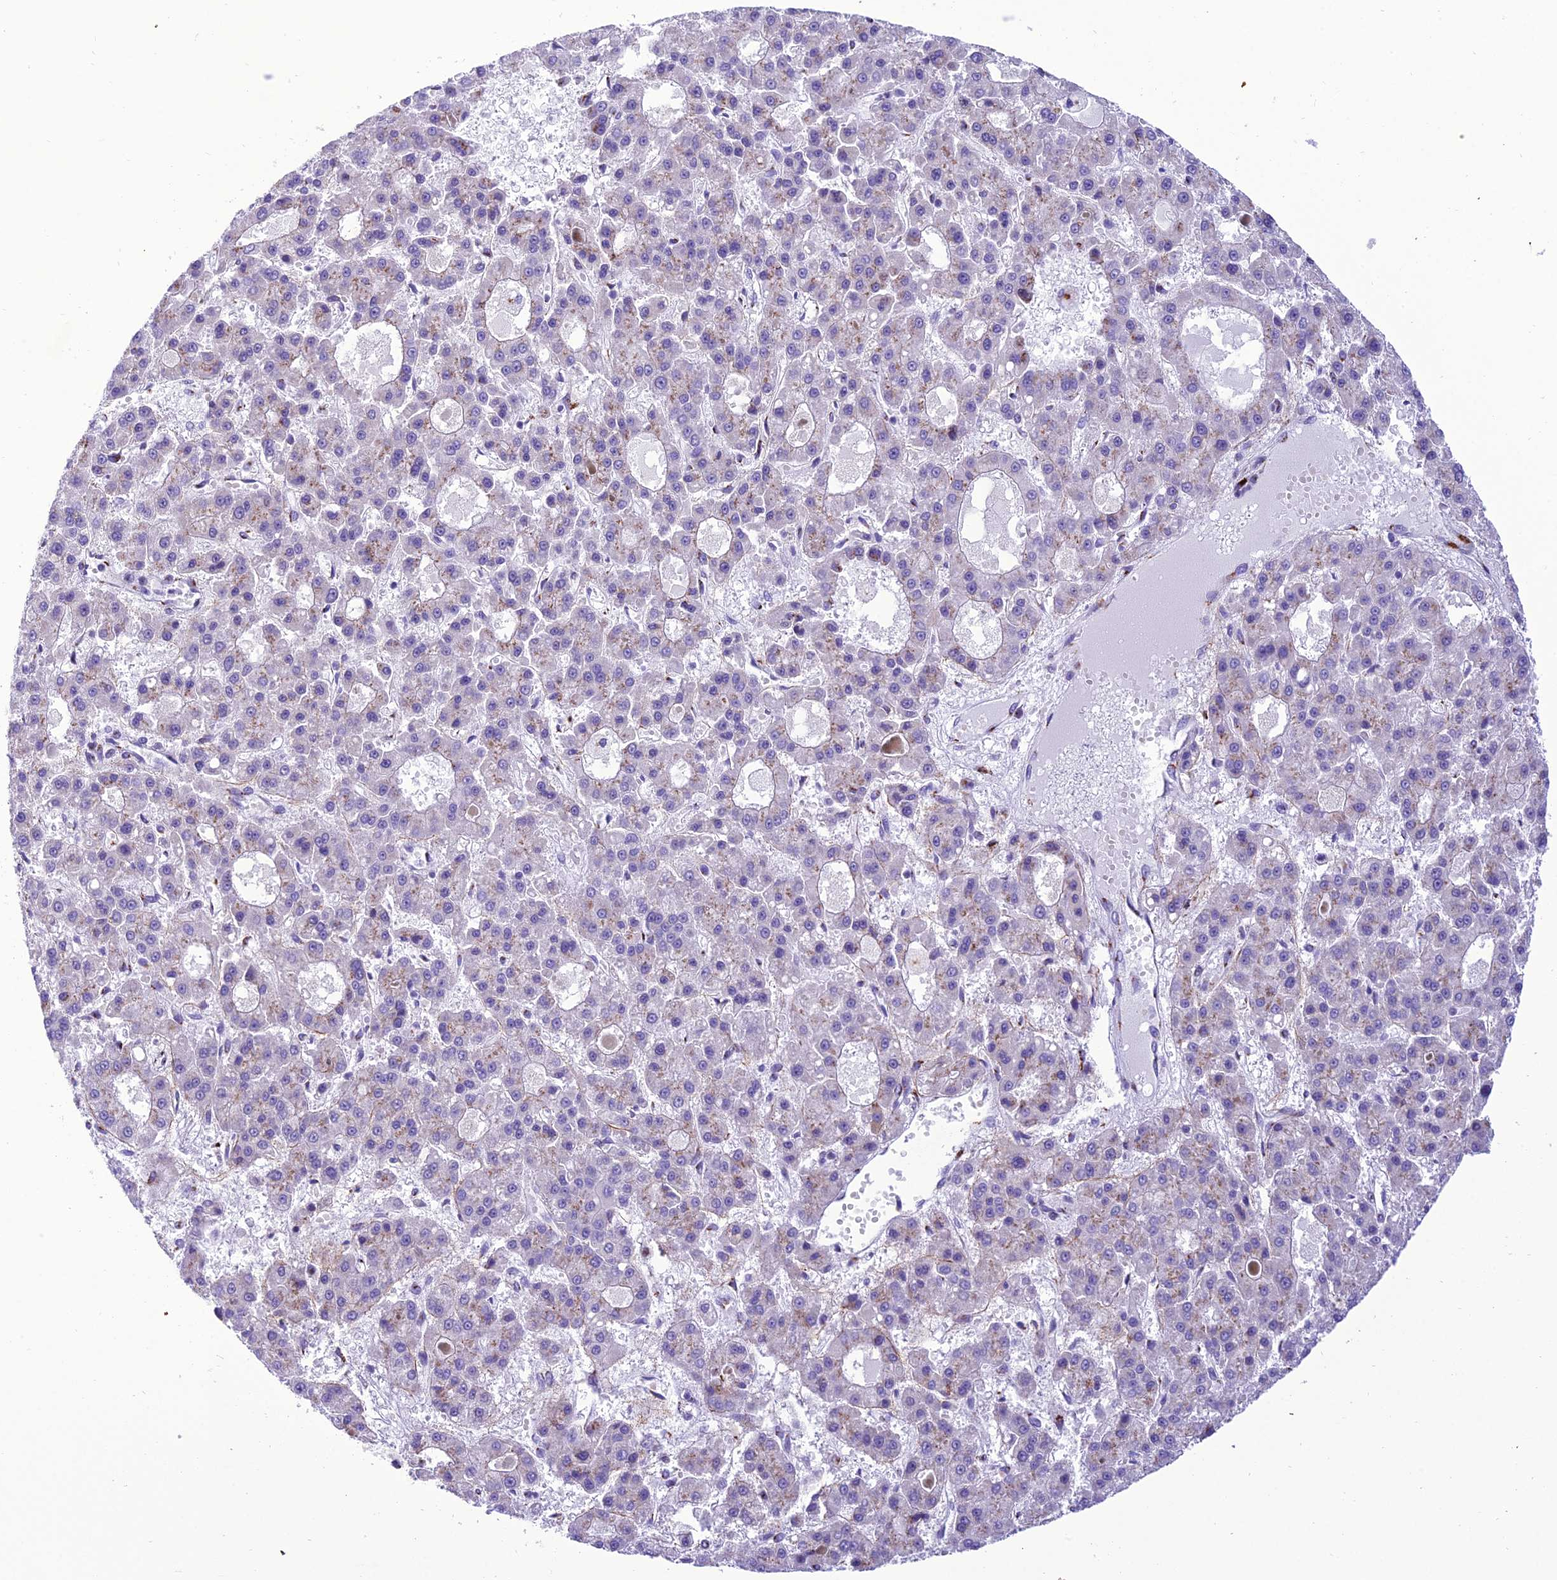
{"staining": {"intensity": "weak", "quantity": "<25%", "location": "cytoplasmic/membranous"}, "tissue": "liver cancer", "cell_type": "Tumor cells", "image_type": "cancer", "snomed": [{"axis": "morphology", "description": "Carcinoma, Hepatocellular, NOS"}, {"axis": "topography", "description": "Liver"}], "caption": "The histopathology image reveals no staining of tumor cells in liver cancer.", "gene": "GOLM2", "patient": {"sex": "male", "age": 70}}